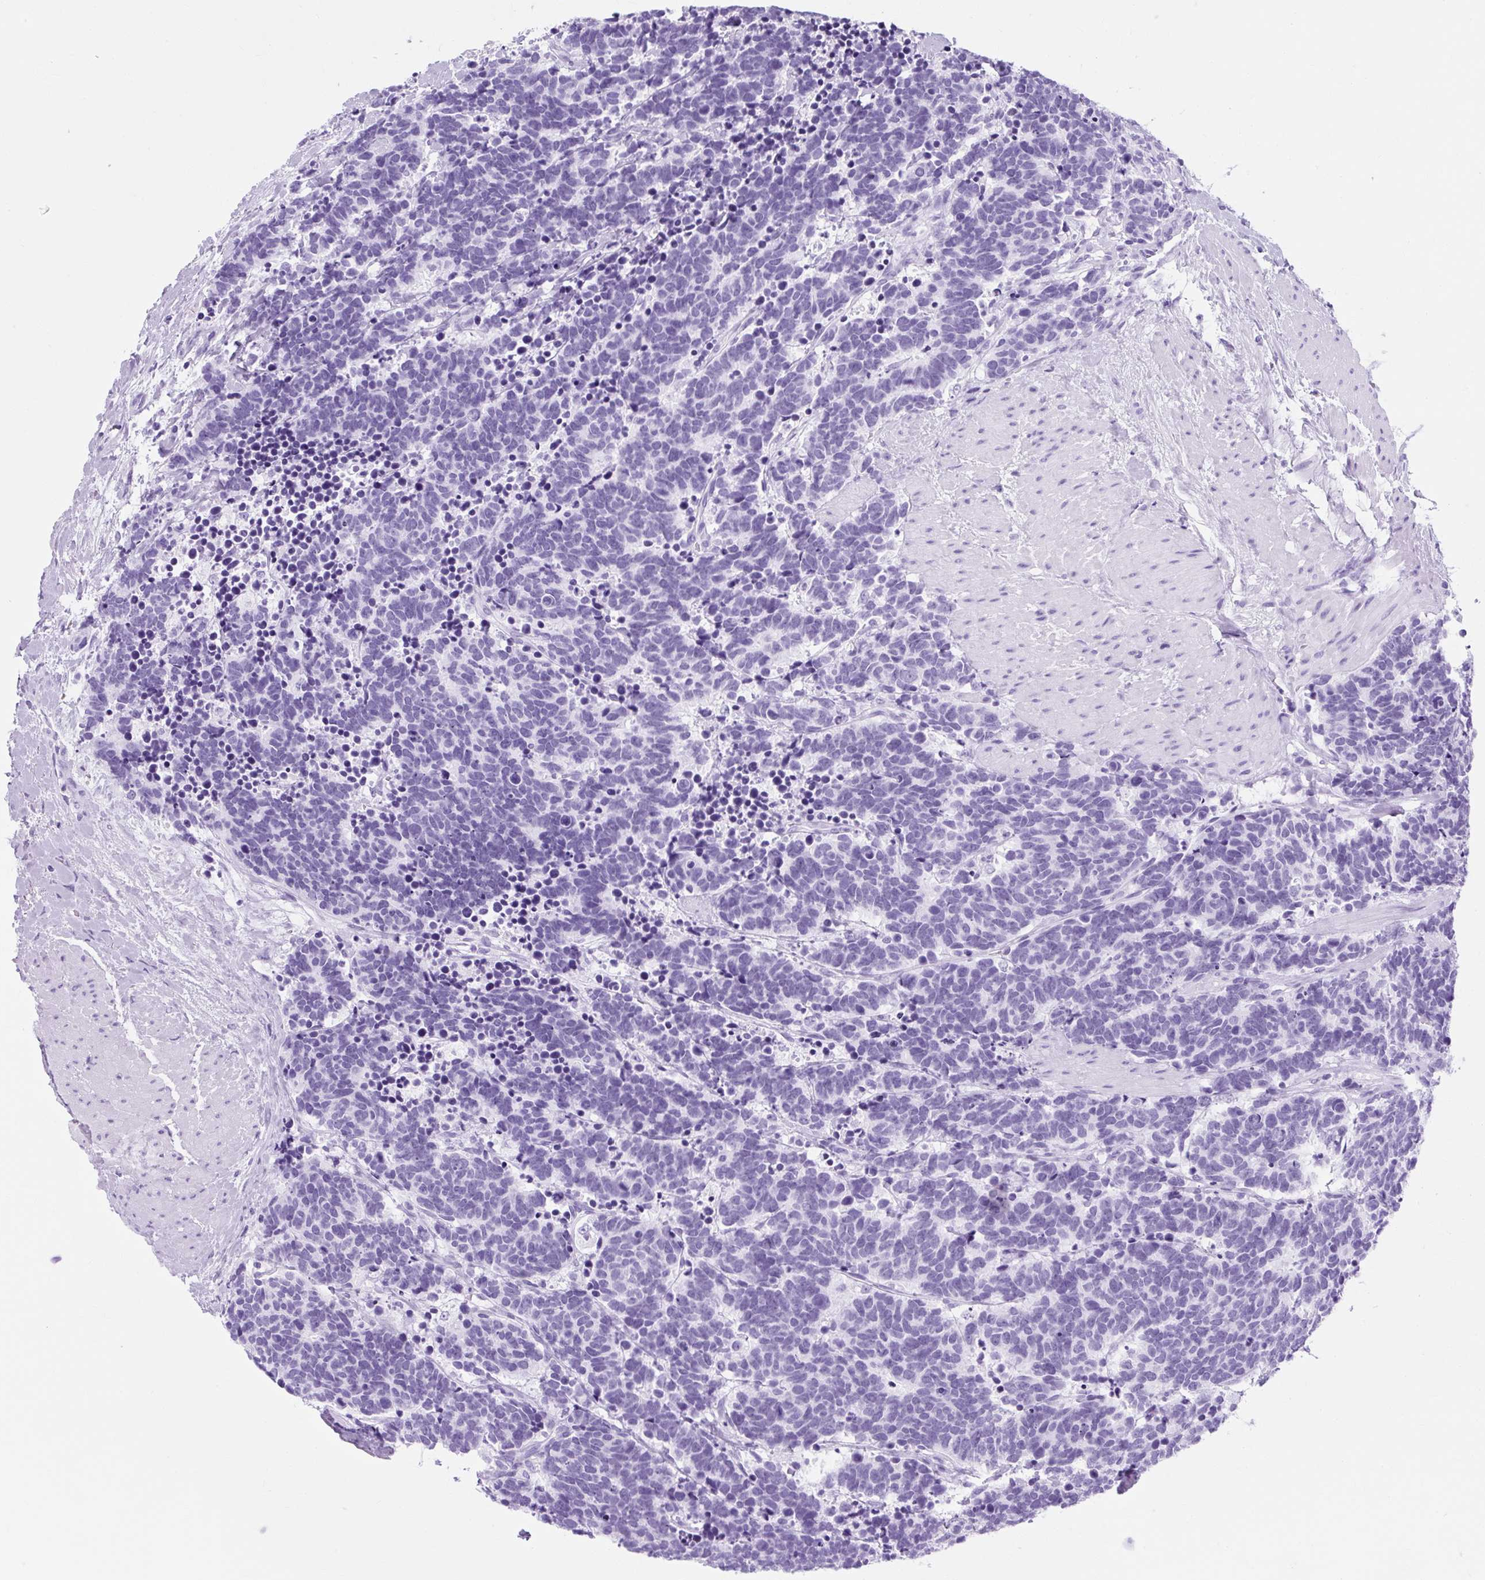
{"staining": {"intensity": "negative", "quantity": "none", "location": "none"}, "tissue": "carcinoid", "cell_type": "Tumor cells", "image_type": "cancer", "snomed": [{"axis": "morphology", "description": "Carcinoma, NOS"}, {"axis": "morphology", "description": "Carcinoid, malignant, NOS"}, {"axis": "topography", "description": "Prostate"}], "caption": "The immunohistochemistry micrograph has no significant staining in tumor cells of carcinoid tissue.", "gene": "TMEM89", "patient": {"sex": "male", "age": 57}}